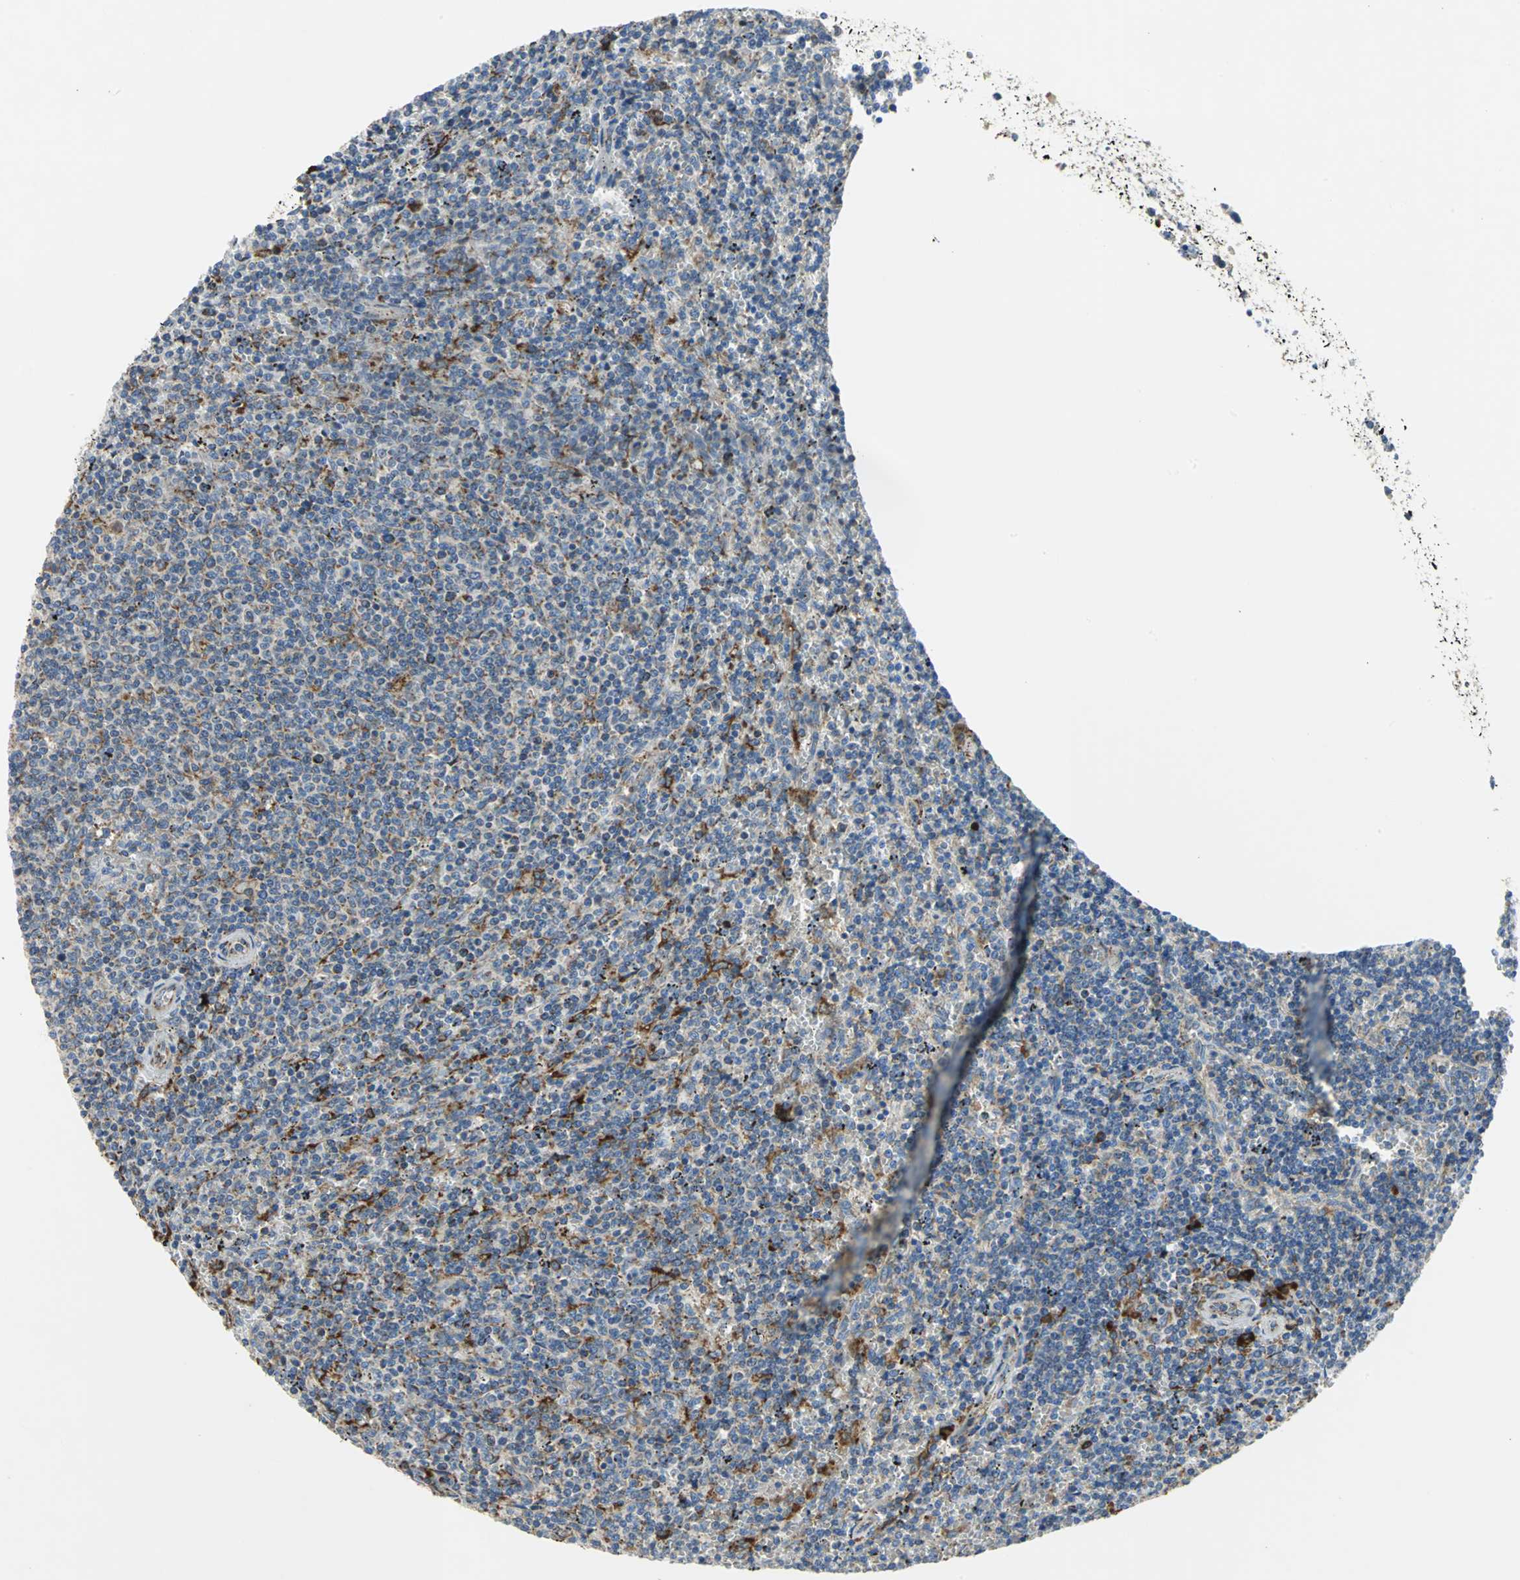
{"staining": {"intensity": "moderate", "quantity": "<25%", "location": "cytoplasmic/membranous"}, "tissue": "lymphoma", "cell_type": "Tumor cells", "image_type": "cancer", "snomed": [{"axis": "morphology", "description": "Malignant lymphoma, non-Hodgkin's type, Low grade"}, {"axis": "topography", "description": "Spleen"}], "caption": "Brown immunohistochemical staining in human lymphoma exhibits moderate cytoplasmic/membranous staining in about <25% of tumor cells.", "gene": "TULP4", "patient": {"sex": "female", "age": 50}}